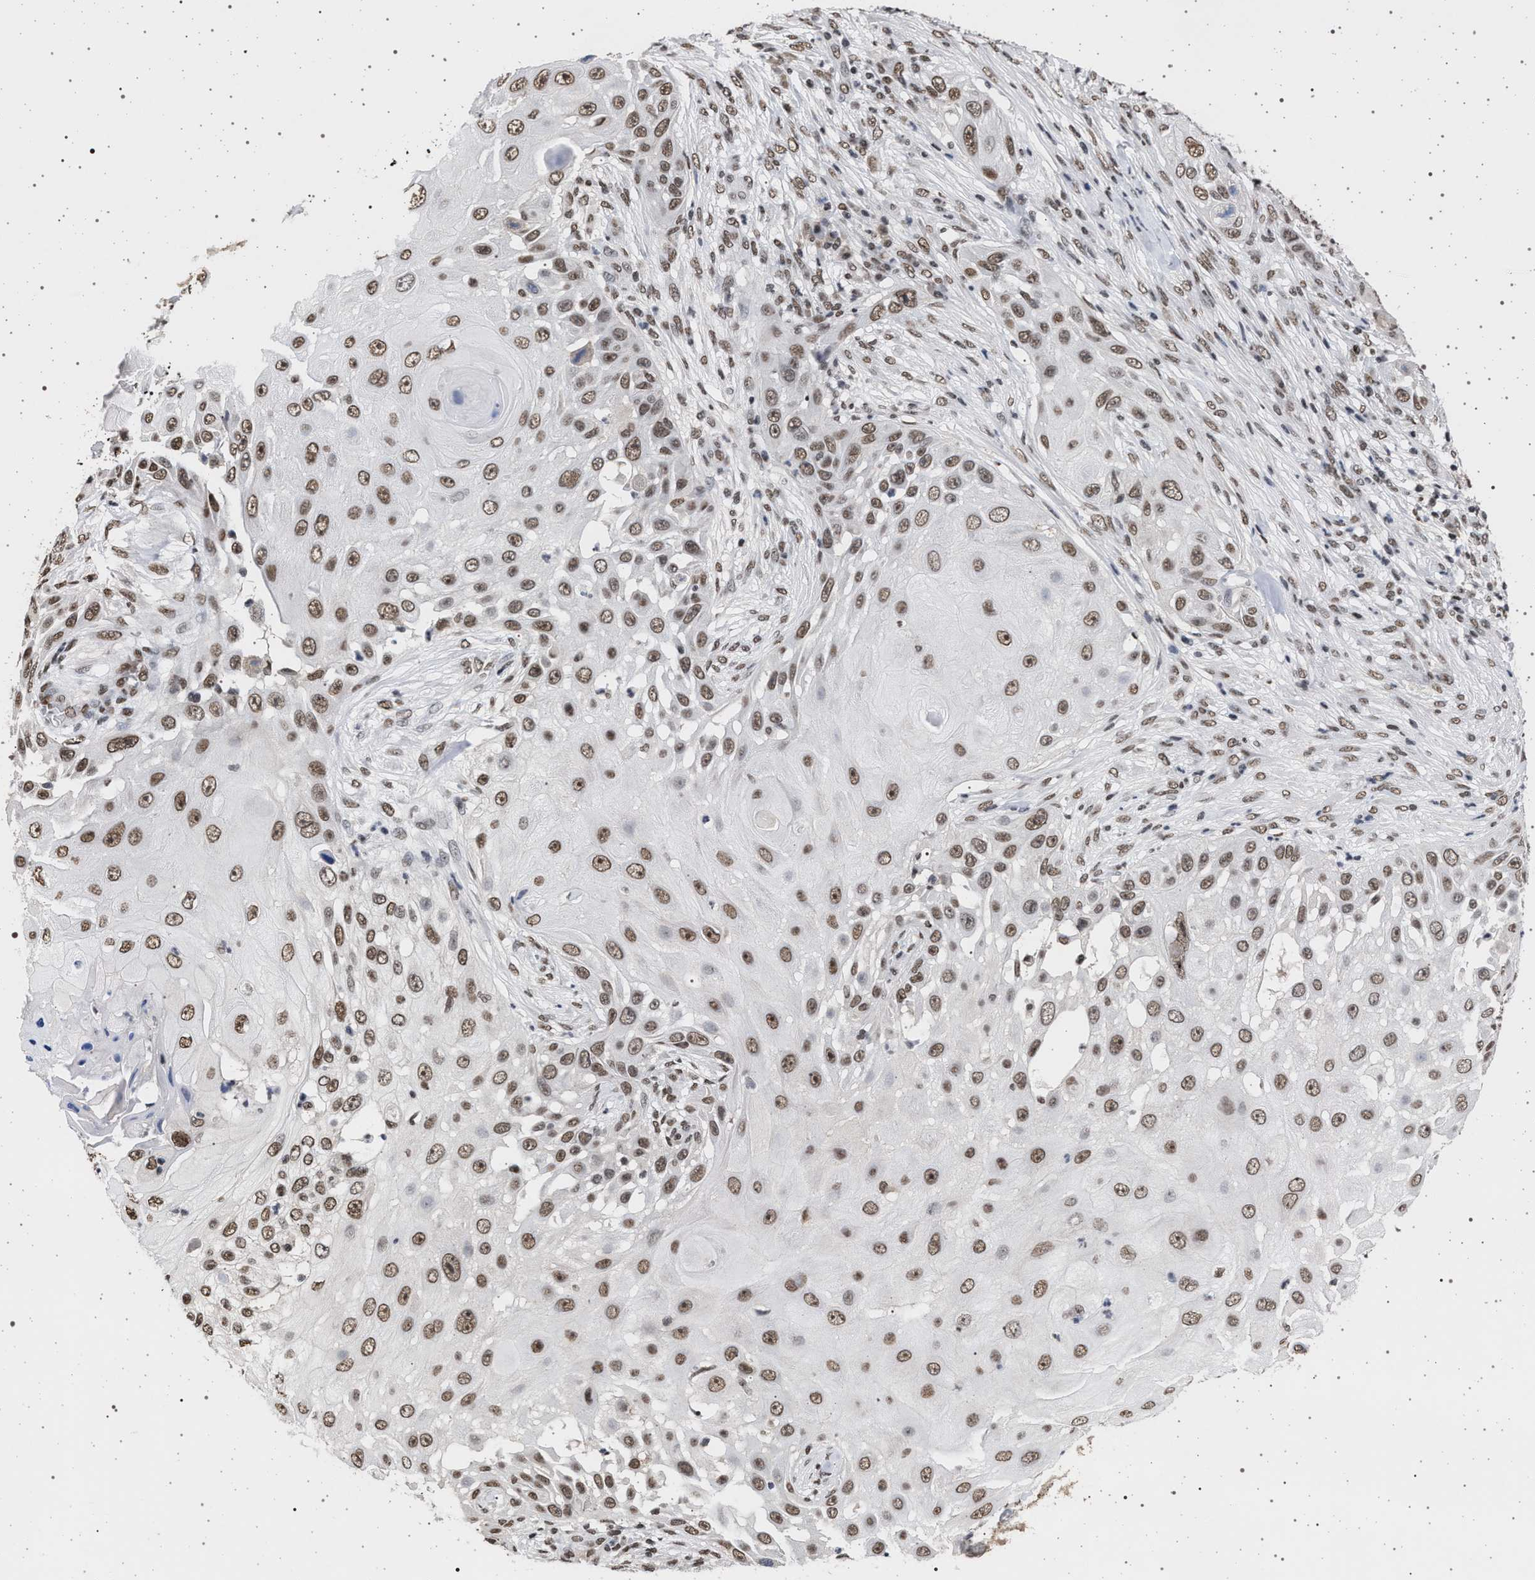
{"staining": {"intensity": "moderate", "quantity": ">75%", "location": "nuclear"}, "tissue": "skin cancer", "cell_type": "Tumor cells", "image_type": "cancer", "snomed": [{"axis": "morphology", "description": "Squamous cell carcinoma, NOS"}, {"axis": "topography", "description": "Skin"}], "caption": "Approximately >75% of tumor cells in squamous cell carcinoma (skin) demonstrate moderate nuclear protein positivity as visualized by brown immunohistochemical staining.", "gene": "PHF12", "patient": {"sex": "female", "age": 44}}